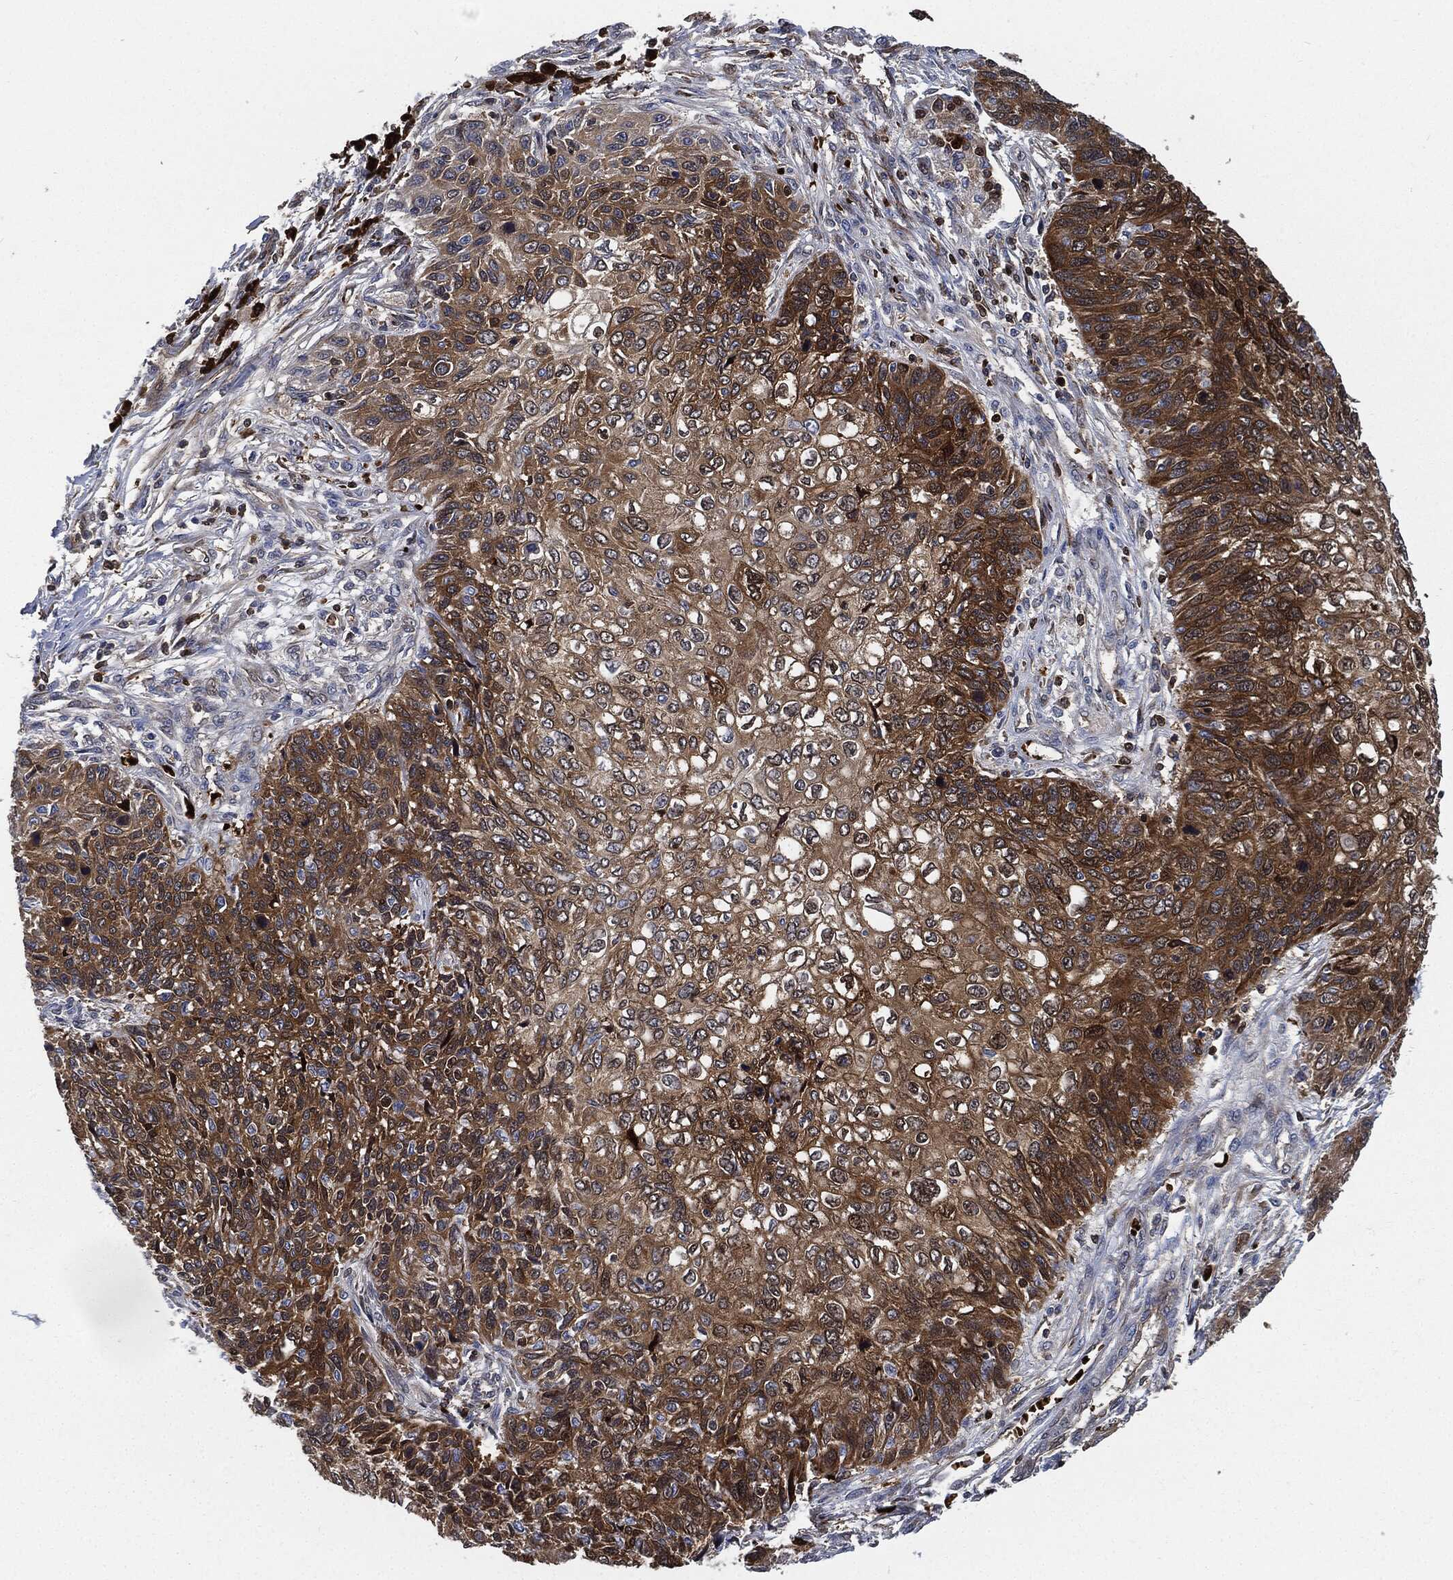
{"staining": {"intensity": "moderate", "quantity": ">75%", "location": "cytoplasmic/membranous"}, "tissue": "skin cancer", "cell_type": "Tumor cells", "image_type": "cancer", "snomed": [{"axis": "morphology", "description": "Squamous cell carcinoma, NOS"}, {"axis": "topography", "description": "Skin"}], "caption": "Immunohistochemistry (IHC) image of skin cancer (squamous cell carcinoma) stained for a protein (brown), which exhibits medium levels of moderate cytoplasmic/membranous expression in approximately >75% of tumor cells.", "gene": "PRDX2", "patient": {"sex": "male", "age": 92}}